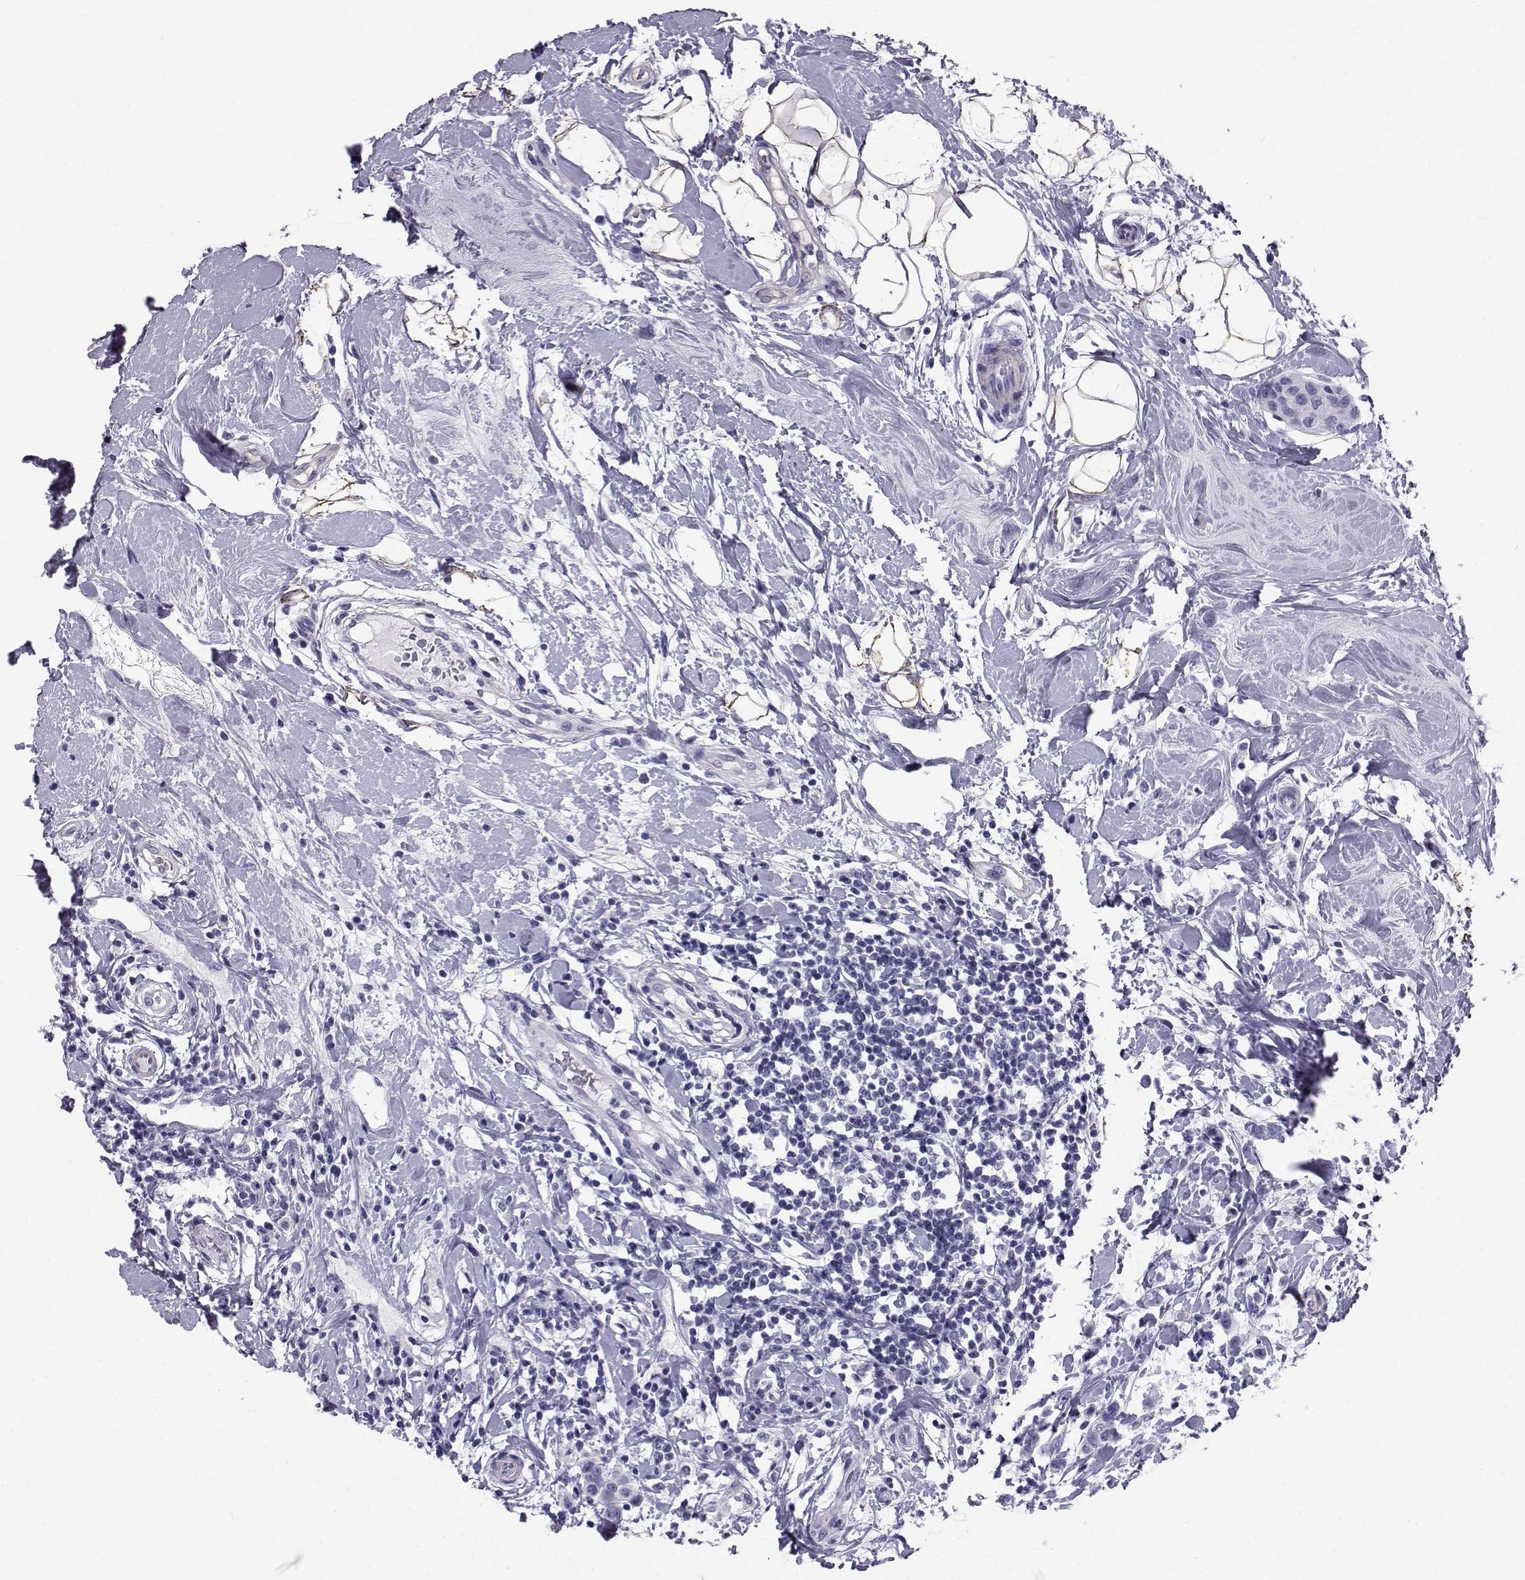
{"staining": {"intensity": "negative", "quantity": "none", "location": "none"}, "tissue": "breast cancer", "cell_type": "Tumor cells", "image_type": "cancer", "snomed": [{"axis": "morphology", "description": "Duct carcinoma"}, {"axis": "topography", "description": "Breast"}], "caption": "A micrograph of breast invasive ductal carcinoma stained for a protein exhibits no brown staining in tumor cells.", "gene": "SPANXD", "patient": {"sex": "female", "age": 27}}